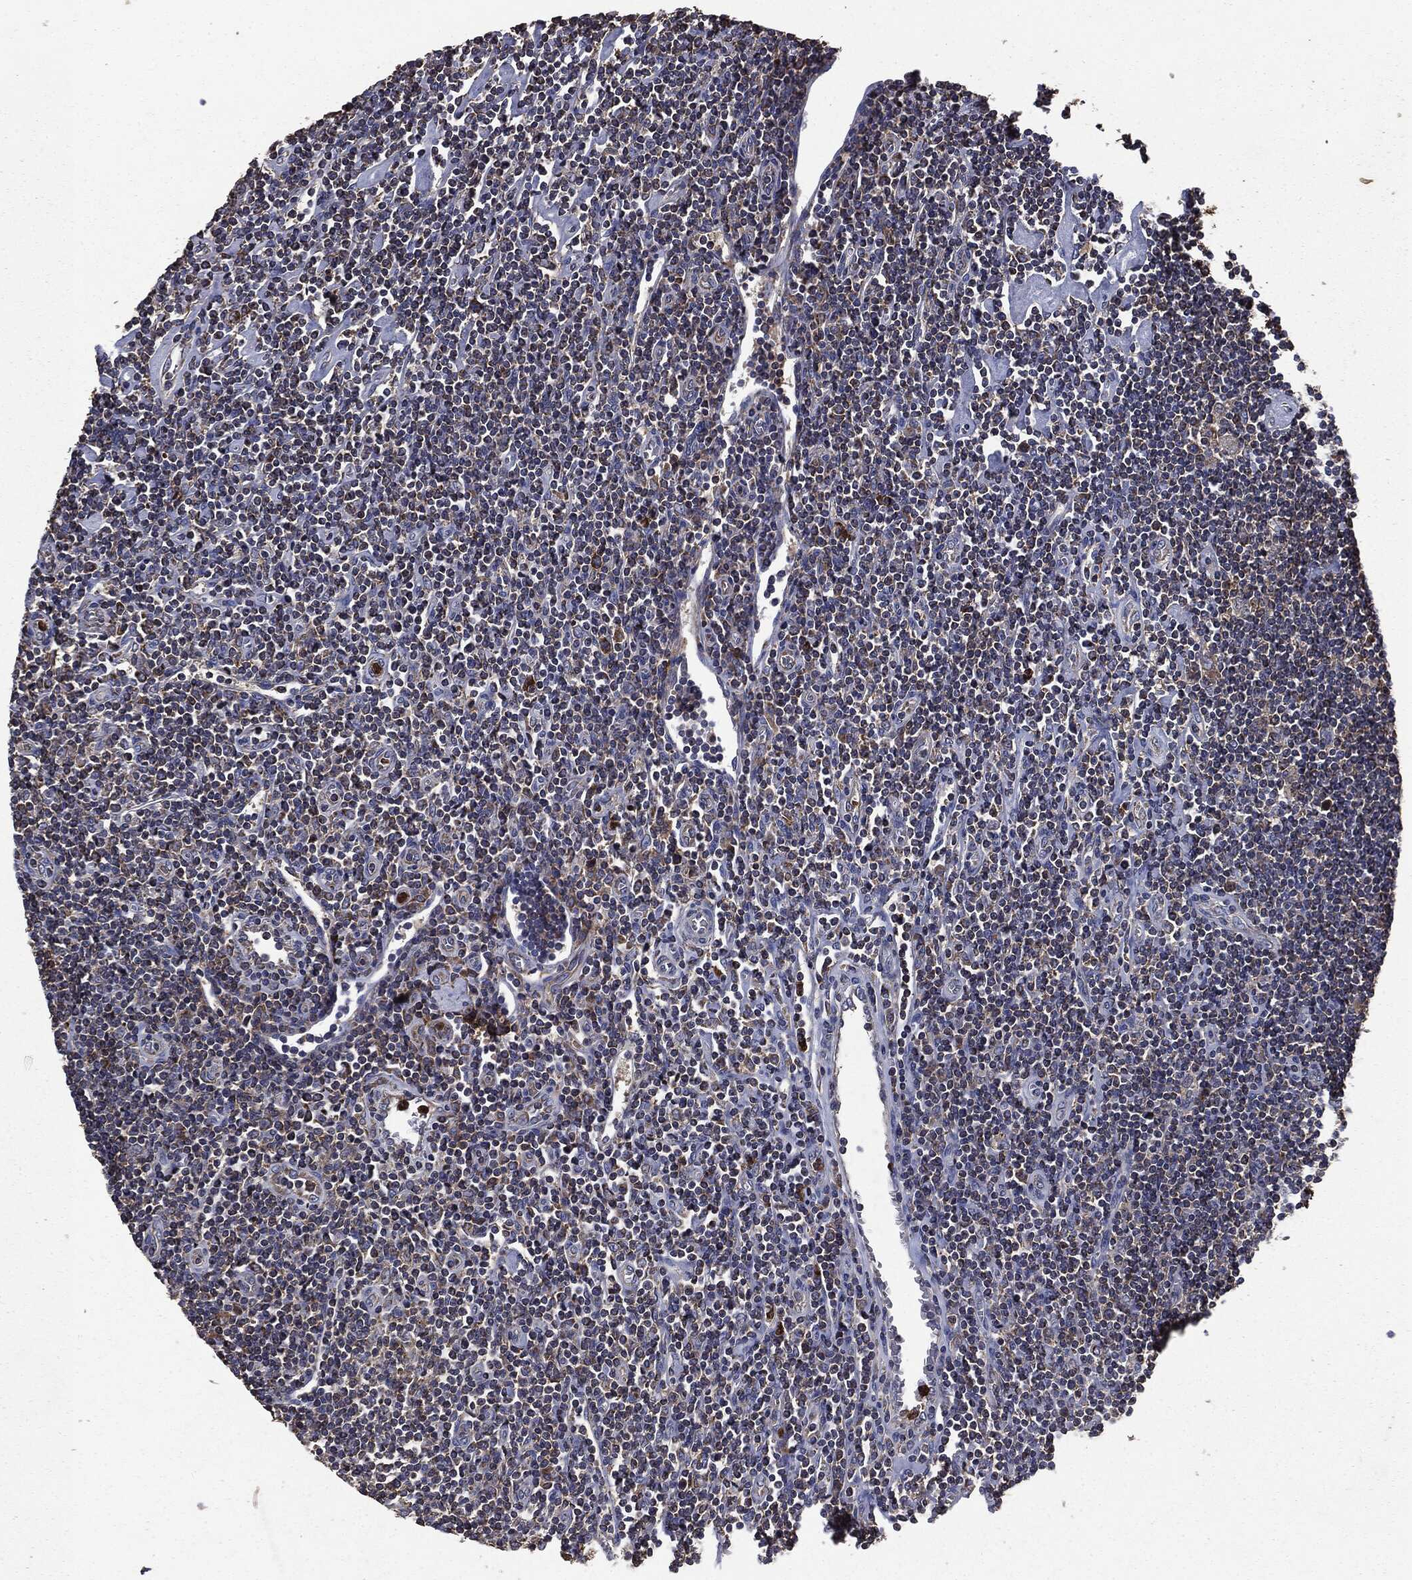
{"staining": {"intensity": "weak", "quantity": ">75%", "location": "cytoplasmic/membranous"}, "tissue": "lymphoma", "cell_type": "Tumor cells", "image_type": "cancer", "snomed": [{"axis": "morphology", "description": "Hodgkin's disease, NOS"}, {"axis": "topography", "description": "Lymph node"}], "caption": "Human lymphoma stained with a brown dye shows weak cytoplasmic/membranous positive expression in about >75% of tumor cells.", "gene": "MAPK6", "patient": {"sex": "male", "age": 40}}